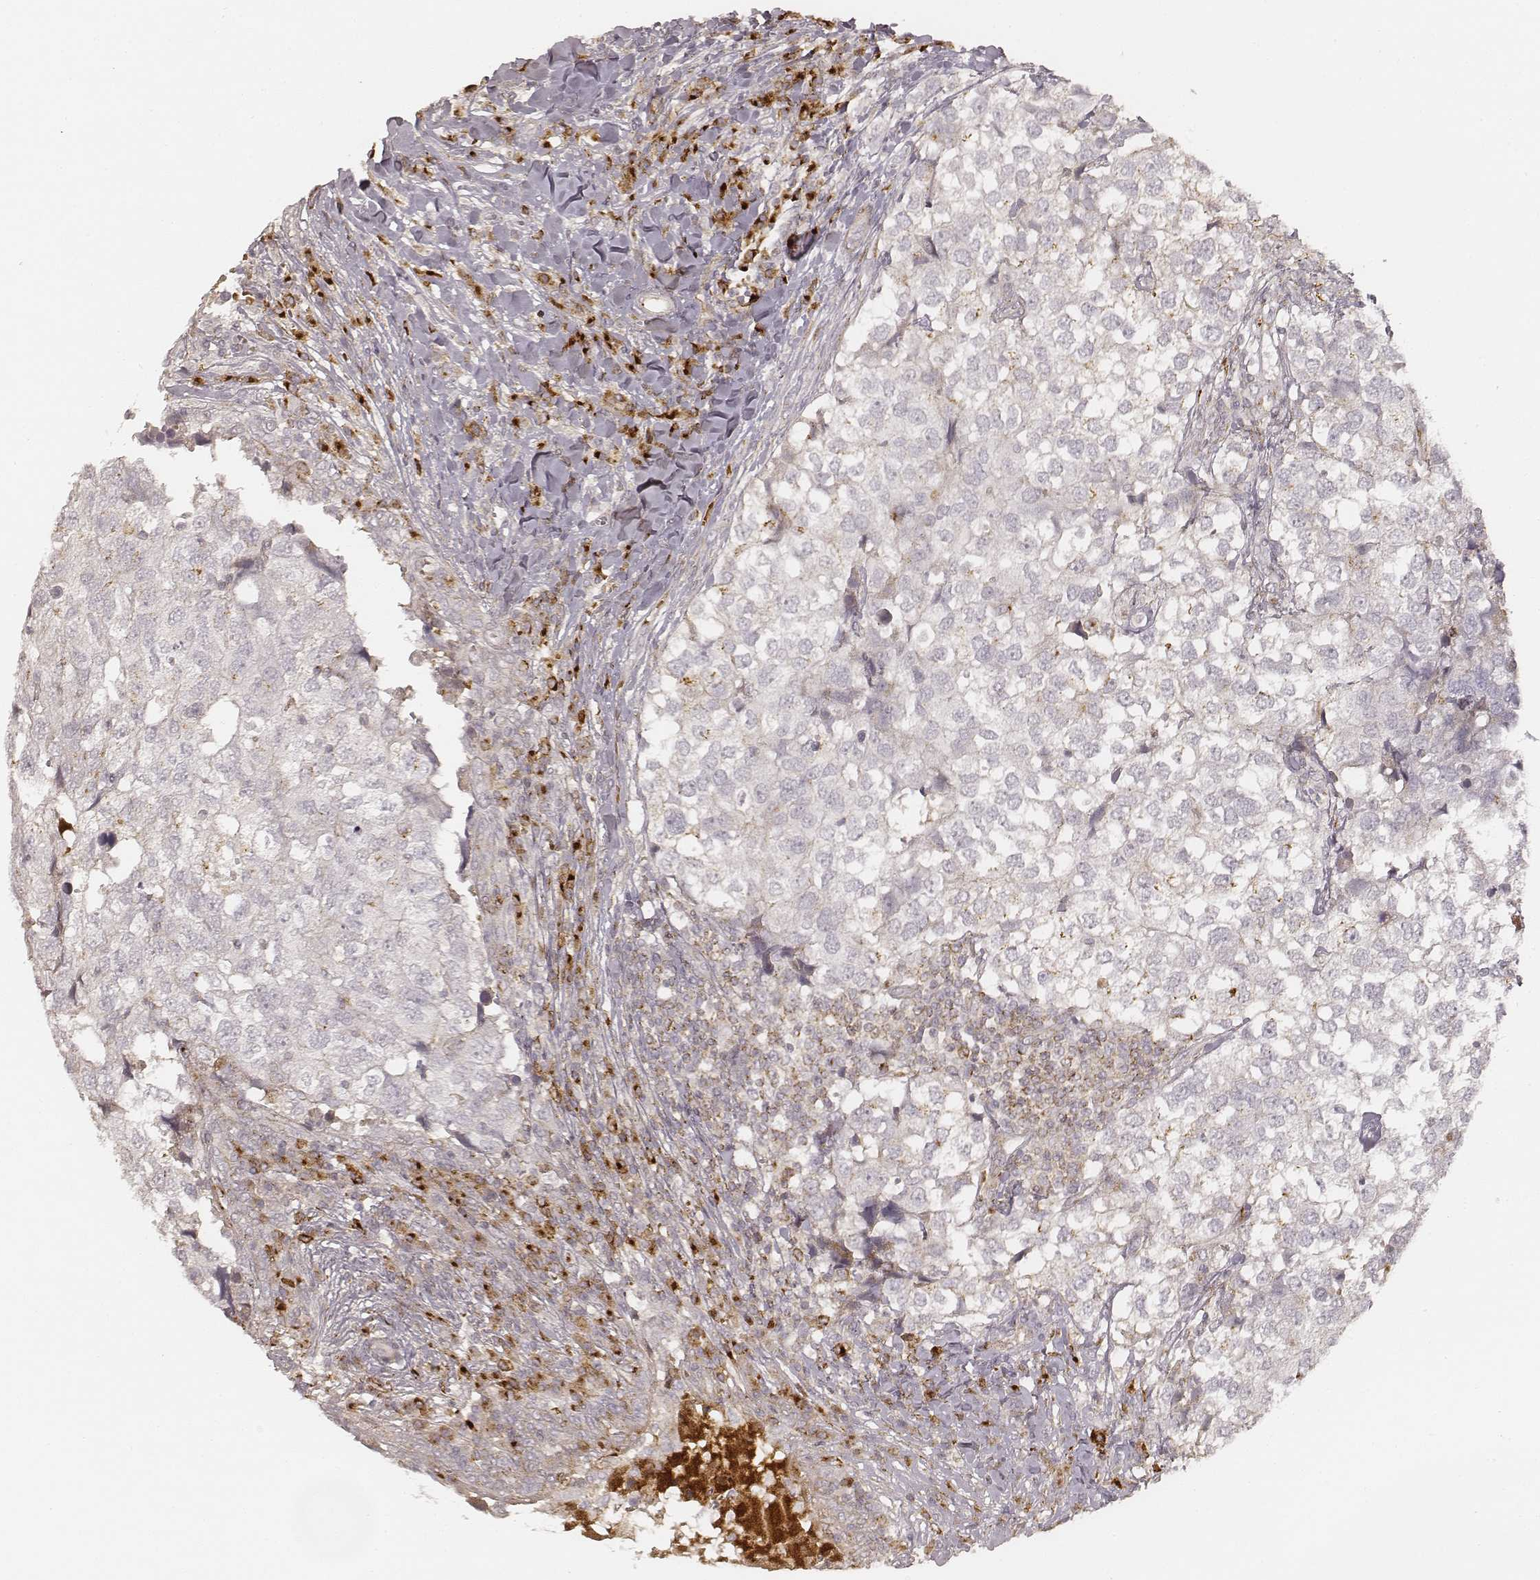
{"staining": {"intensity": "negative", "quantity": "none", "location": "none"}, "tissue": "breast cancer", "cell_type": "Tumor cells", "image_type": "cancer", "snomed": [{"axis": "morphology", "description": "Duct carcinoma"}, {"axis": "topography", "description": "Breast"}], "caption": "Immunohistochemical staining of human breast cancer exhibits no significant positivity in tumor cells.", "gene": "GORASP2", "patient": {"sex": "female", "age": 30}}